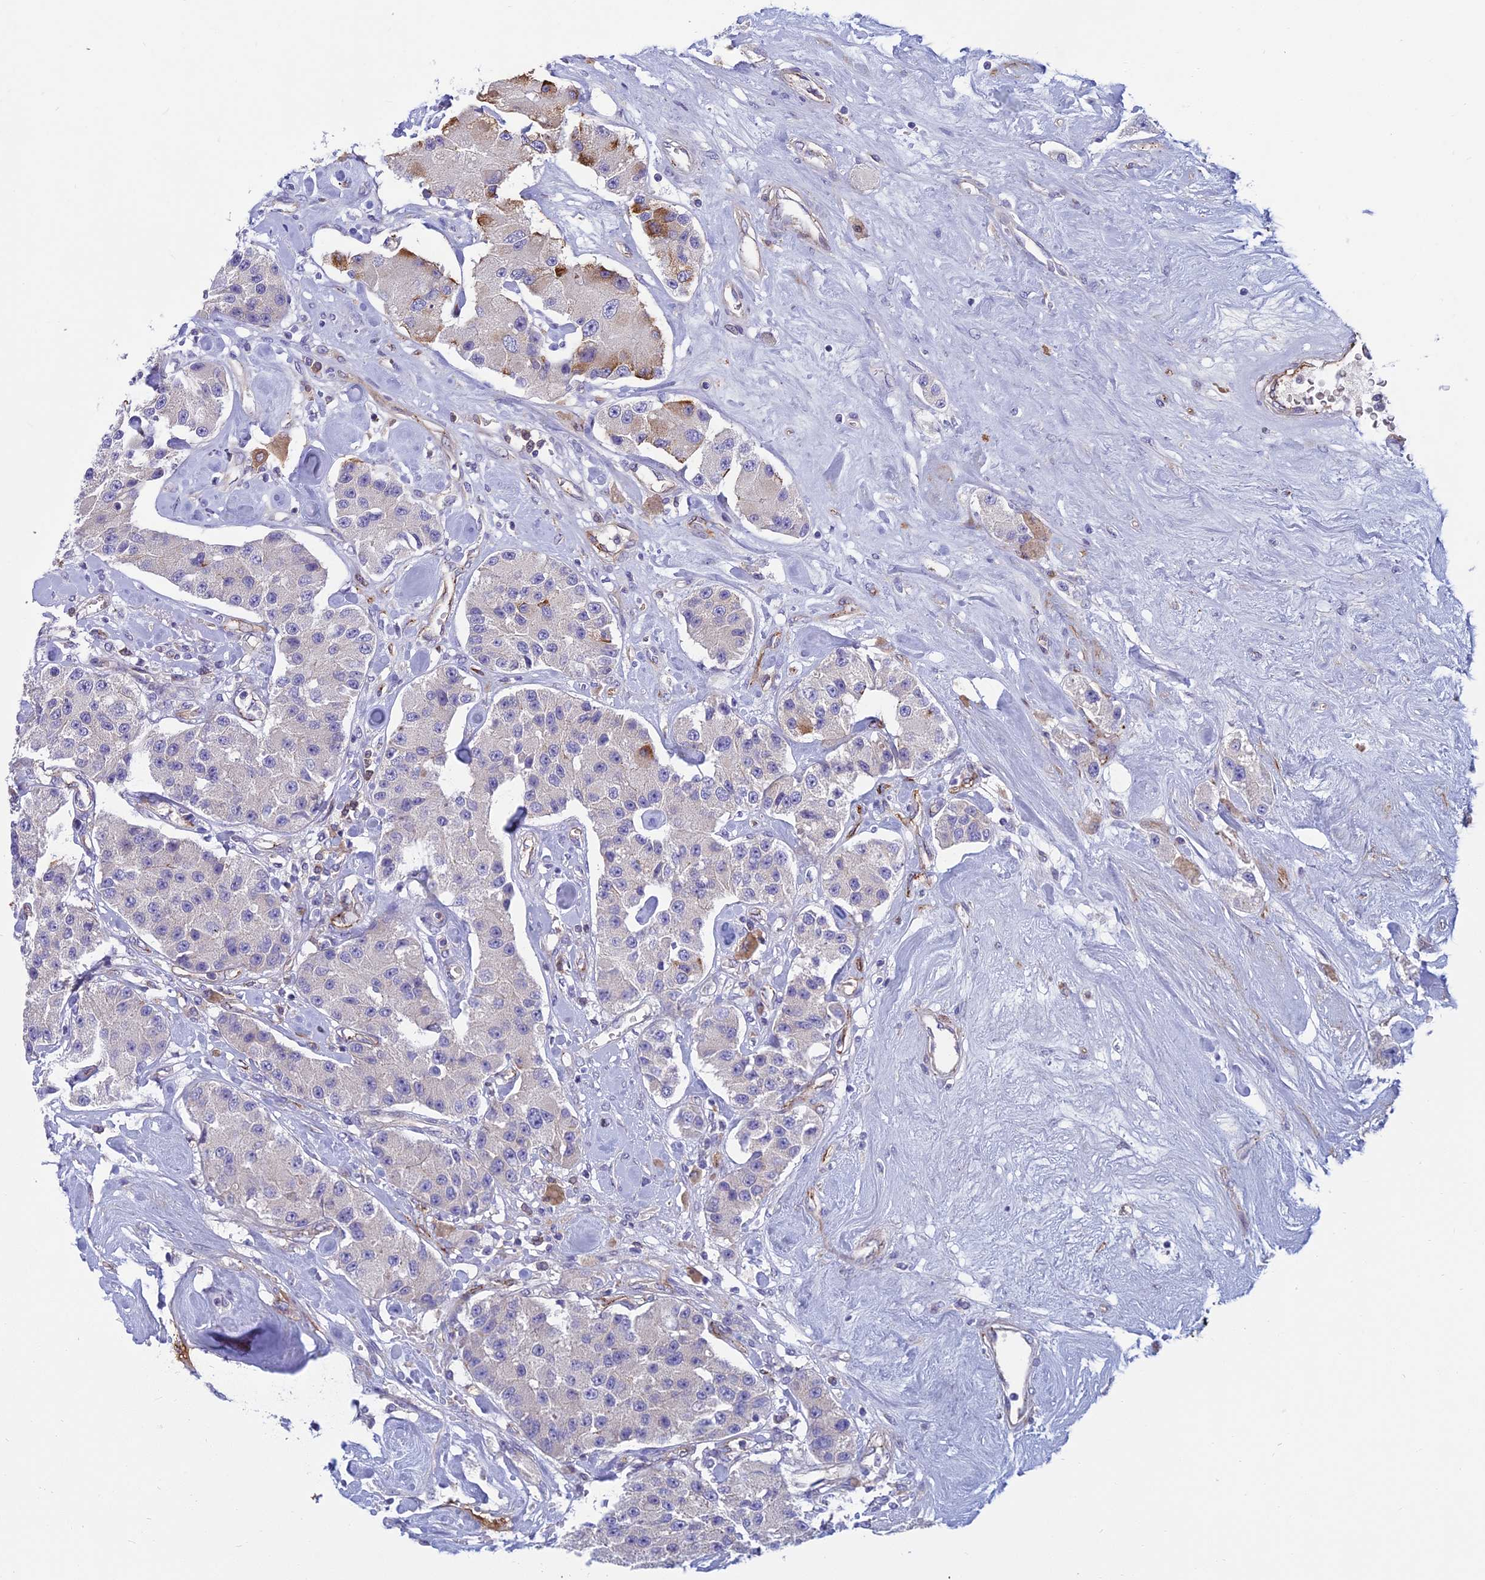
{"staining": {"intensity": "moderate", "quantity": "<25%", "location": "cytoplasmic/membranous"}, "tissue": "carcinoid", "cell_type": "Tumor cells", "image_type": "cancer", "snomed": [{"axis": "morphology", "description": "Carcinoid, malignant, NOS"}, {"axis": "topography", "description": "Pancreas"}], "caption": "This is a histology image of immunohistochemistry staining of malignant carcinoid, which shows moderate staining in the cytoplasmic/membranous of tumor cells.", "gene": "DUS2", "patient": {"sex": "male", "age": 41}}